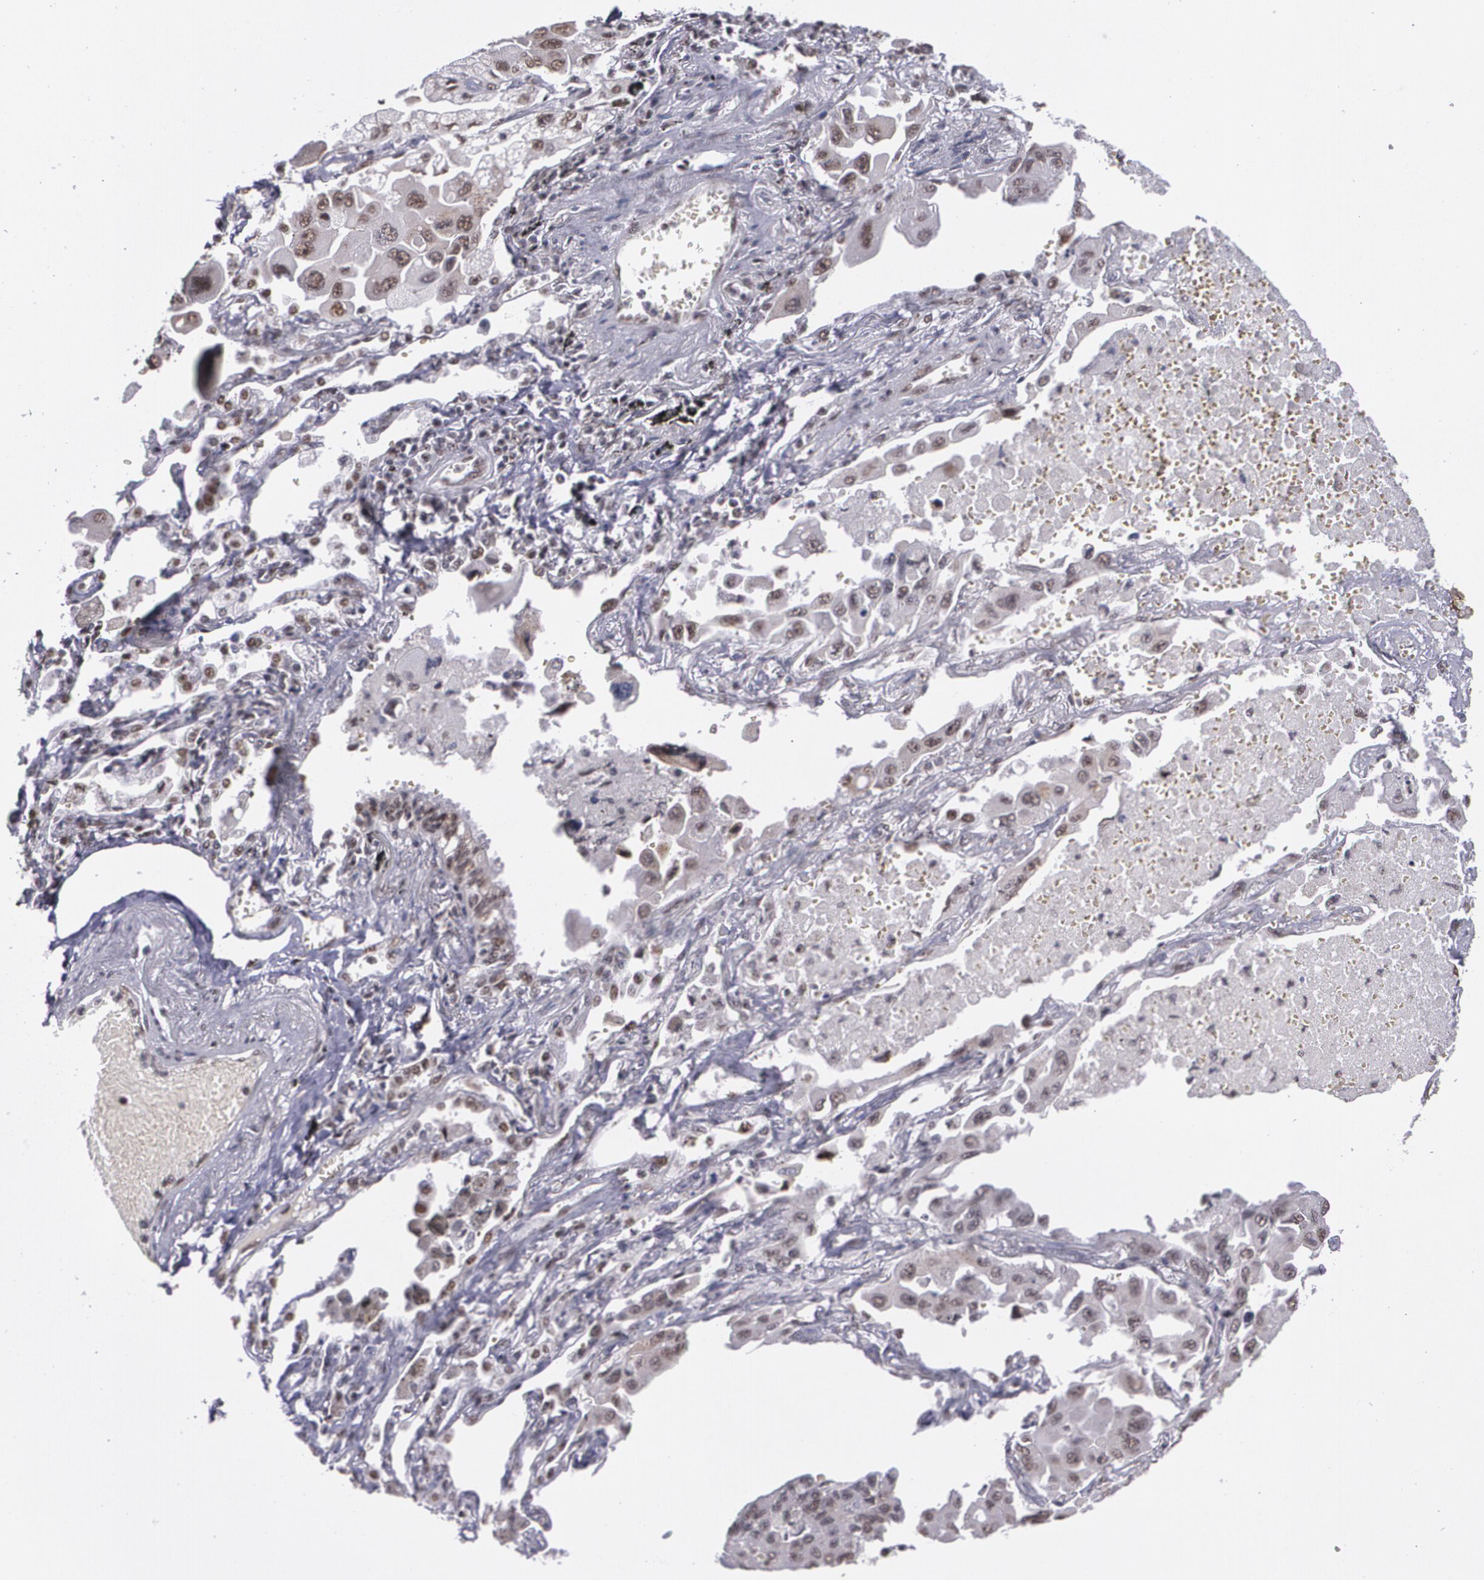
{"staining": {"intensity": "weak", "quantity": "<25%", "location": "nuclear"}, "tissue": "lung cancer", "cell_type": "Tumor cells", "image_type": "cancer", "snomed": [{"axis": "morphology", "description": "Adenocarcinoma, NOS"}, {"axis": "topography", "description": "Lung"}], "caption": "Tumor cells show no significant expression in lung cancer (adenocarcinoma).", "gene": "C6orf15", "patient": {"sex": "male", "age": 64}}